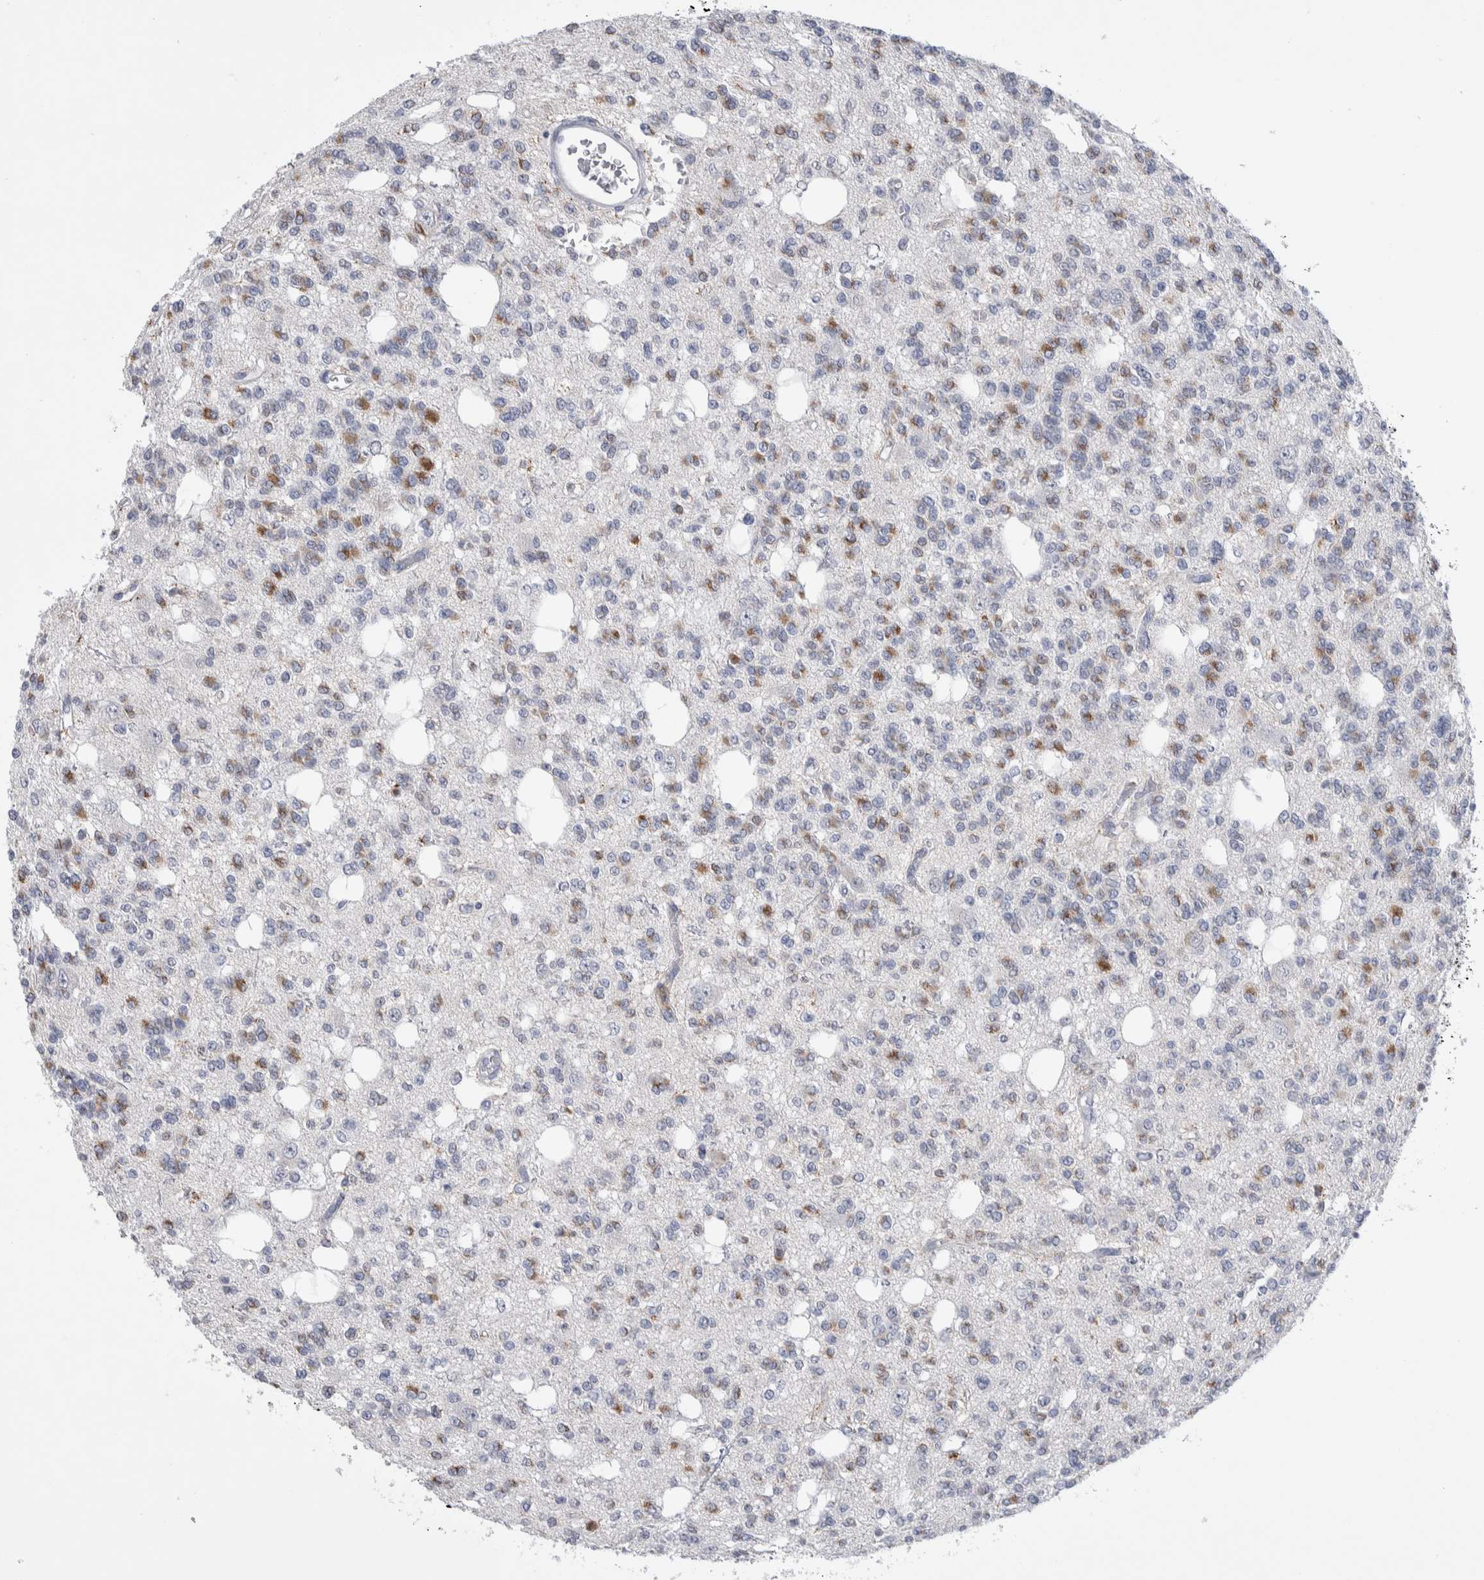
{"staining": {"intensity": "moderate", "quantity": "<25%", "location": "cytoplasmic/membranous"}, "tissue": "glioma", "cell_type": "Tumor cells", "image_type": "cancer", "snomed": [{"axis": "morphology", "description": "Glioma, malignant, Low grade"}, {"axis": "topography", "description": "Brain"}], "caption": "This image reveals immunohistochemistry (IHC) staining of malignant glioma (low-grade), with low moderate cytoplasmic/membranous staining in about <25% of tumor cells.", "gene": "LURAP1L", "patient": {"sex": "male", "age": 38}}